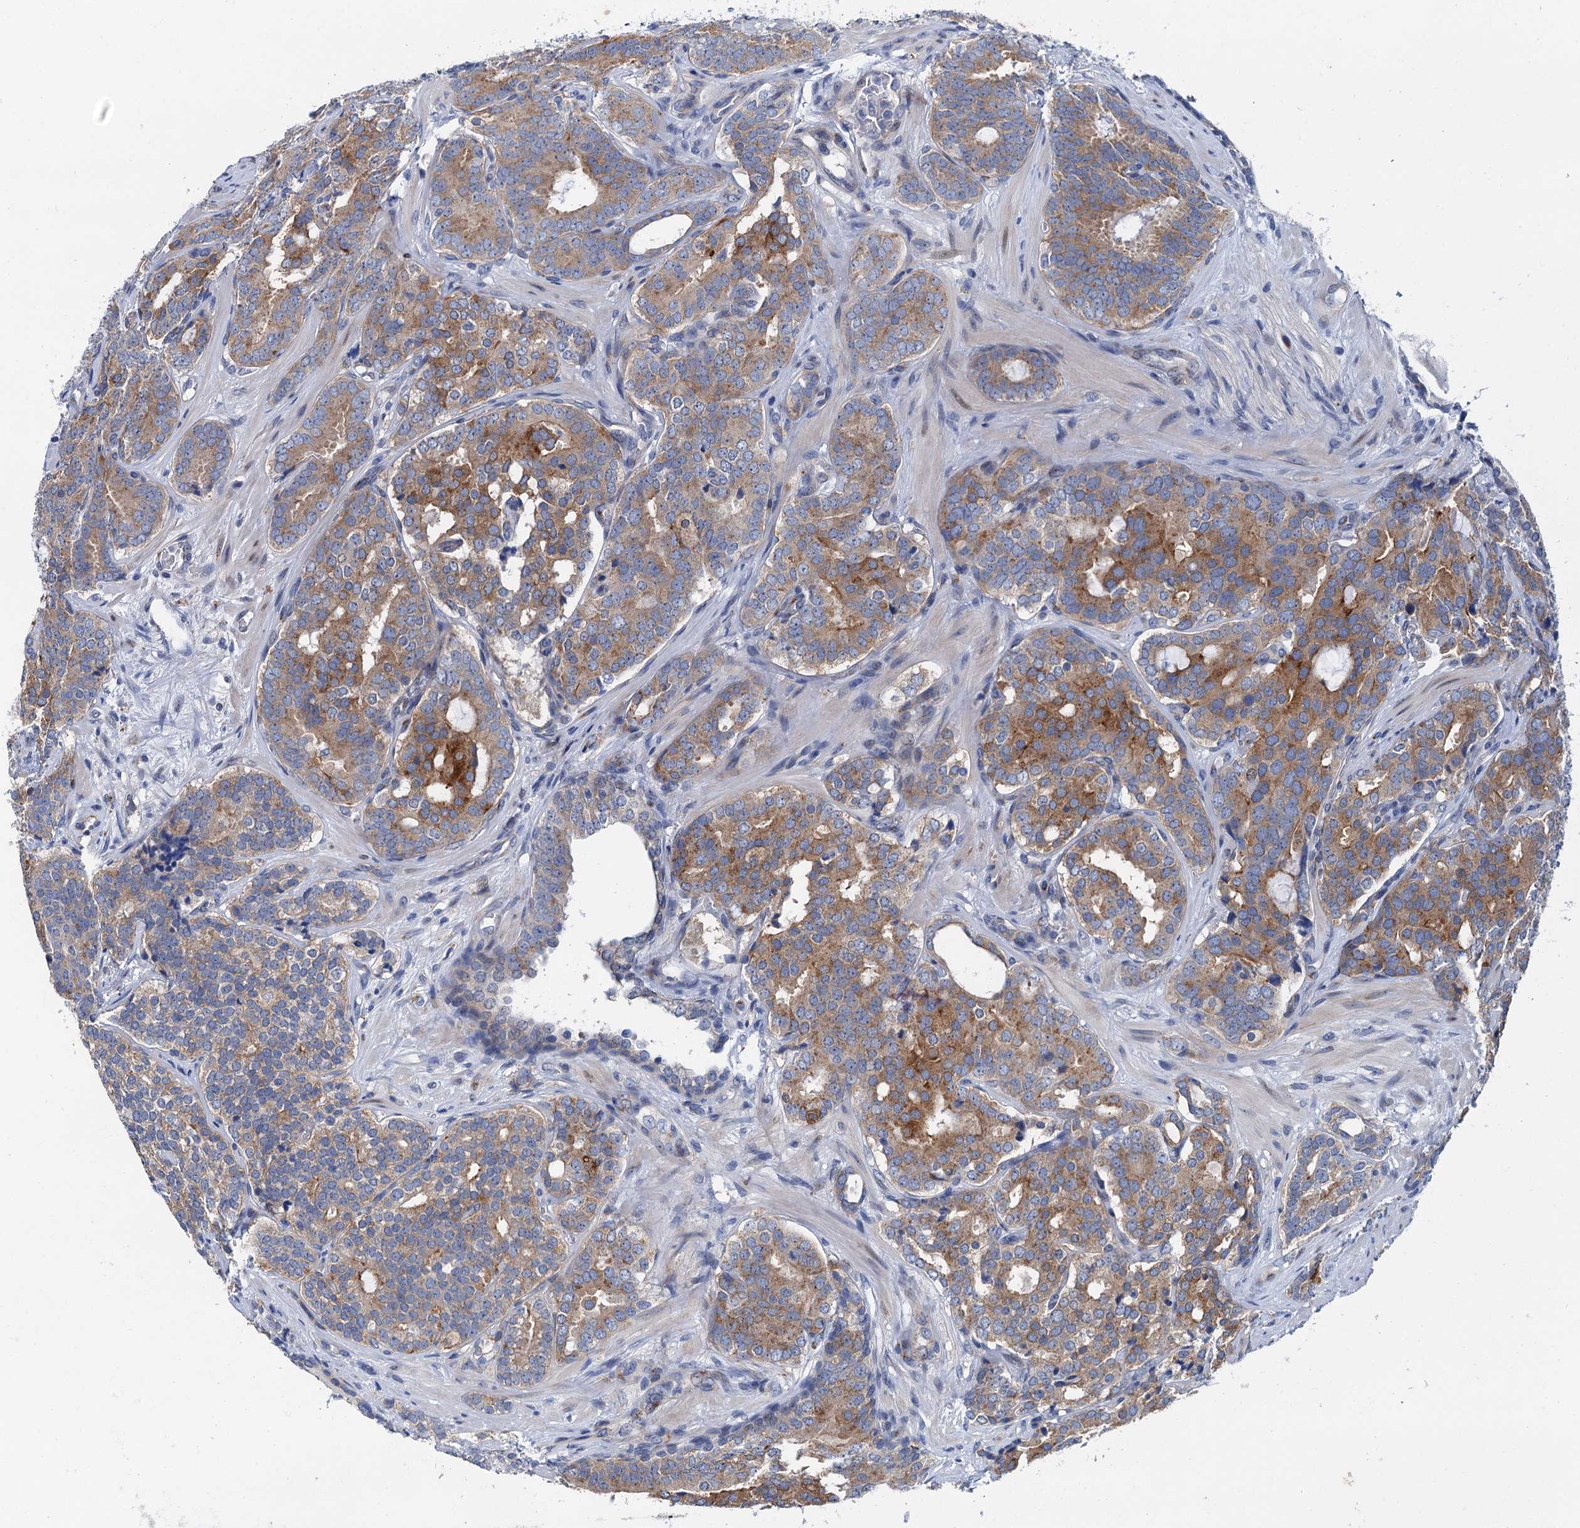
{"staining": {"intensity": "moderate", "quantity": ">75%", "location": "cytoplasmic/membranous"}, "tissue": "prostate cancer", "cell_type": "Tumor cells", "image_type": "cancer", "snomed": [{"axis": "morphology", "description": "Adenocarcinoma, High grade"}, {"axis": "topography", "description": "Prostate"}], "caption": "About >75% of tumor cells in human prostate high-grade adenocarcinoma show moderate cytoplasmic/membranous protein expression as visualized by brown immunohistochemical staining.", "gene": "NBEA", "patient": {"sex": "male", "age": 63}}